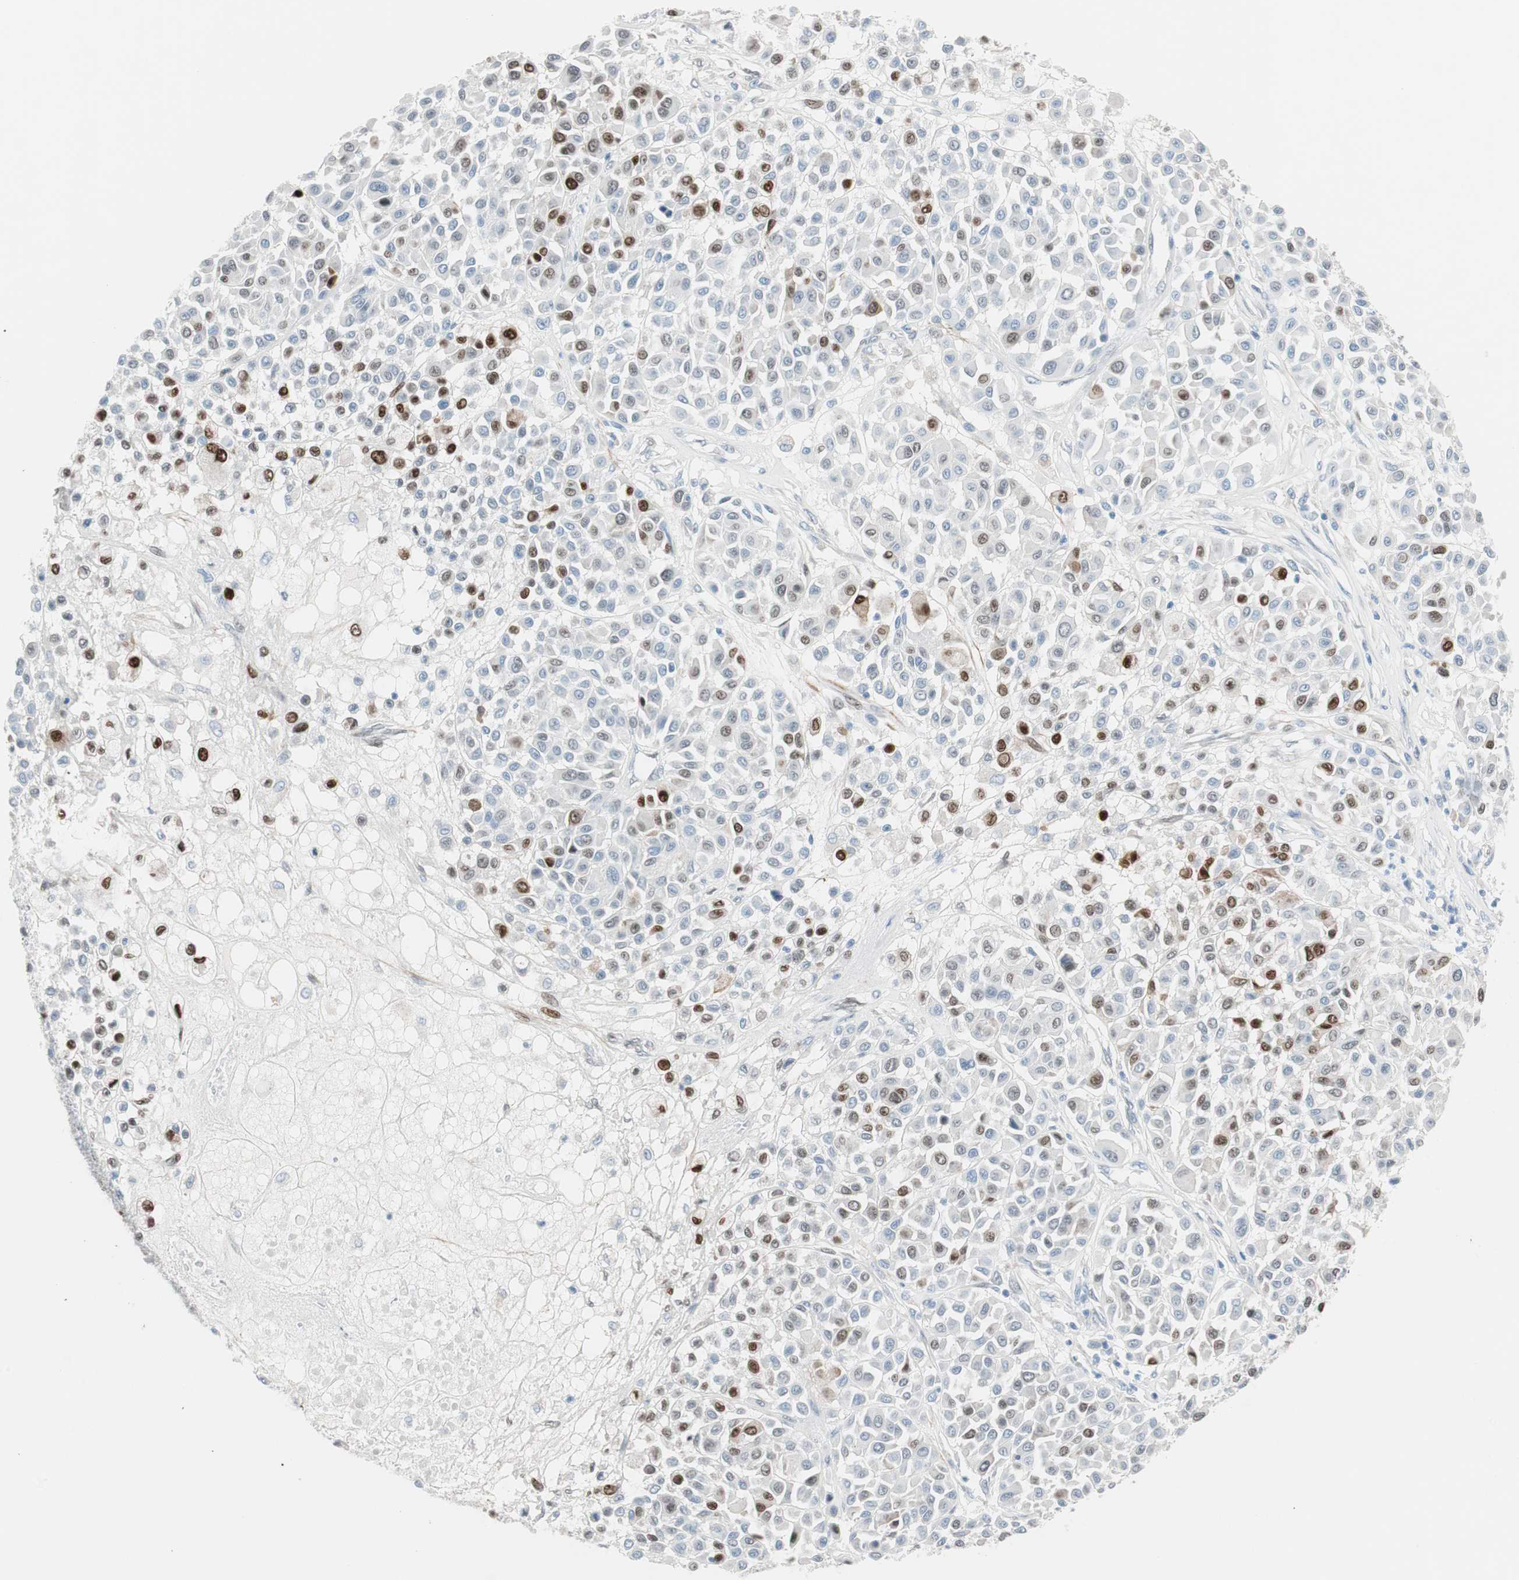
{"staining": {"intensity": "strong", "quantity": "<25%", "location": "nuclear"}, "tissue": "melanoma", "cell_type": "Tumor cells", "image_type": "cancer", "snomed": [{"axis": "morphology", "description": "Malignant melanoma, Metastatic site"}, {"axis": "topography", "description": "Soft tissue"}], "caption": "DAB (3,3'-diaminobenzidine) immunohistochemical staining of human malignant melanoma (metastatic site) shows strong nuclear protein positivity in about <25% of tumor cells. Nuclei are stained in blue.", "gene": "FOSL1", "patient": {"sex": "male", "age": 41}}